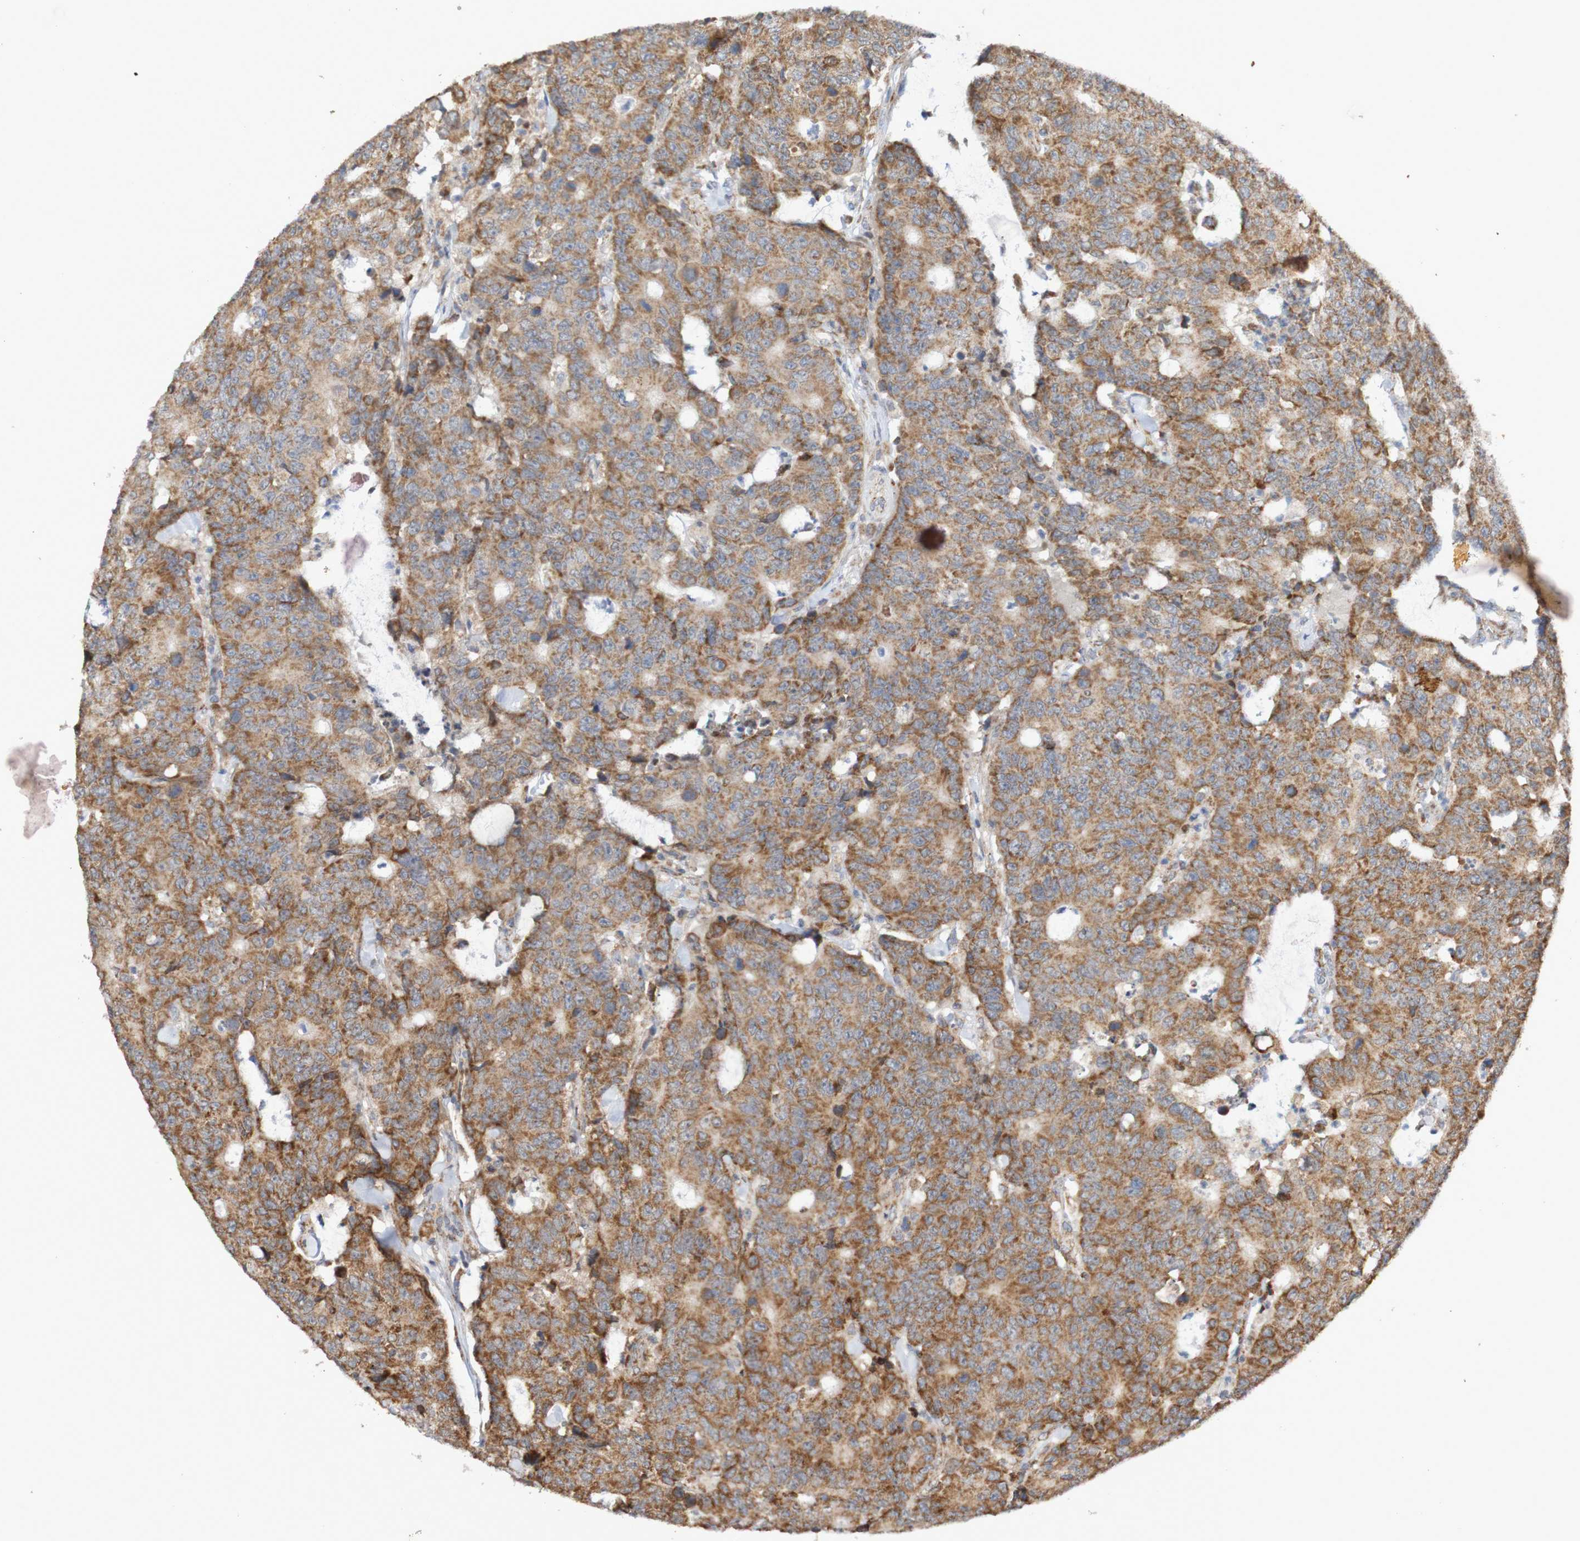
{"staining": {"intensity": "moderate", "quantity": ">75%", "location": "cytoplasmic/membranous"}, "tissue": "colorectal cancer", "cell_type": "Tumor cells", "image_type": "cancer", "snomed": [{"axis": "morphology", "description": "Adenocarcinoma, NOS"}, {"axis": "topography", "description": "Colon"}], "caption": "This histopathology image demonstrates IHC staining of colorectal adenocarcinoma, with medium moderate cytoplasmic/membranous expression in about >75% of tumor cells.", "gene": "DVL1", "patient": {"sex": "female", "age": 86}}